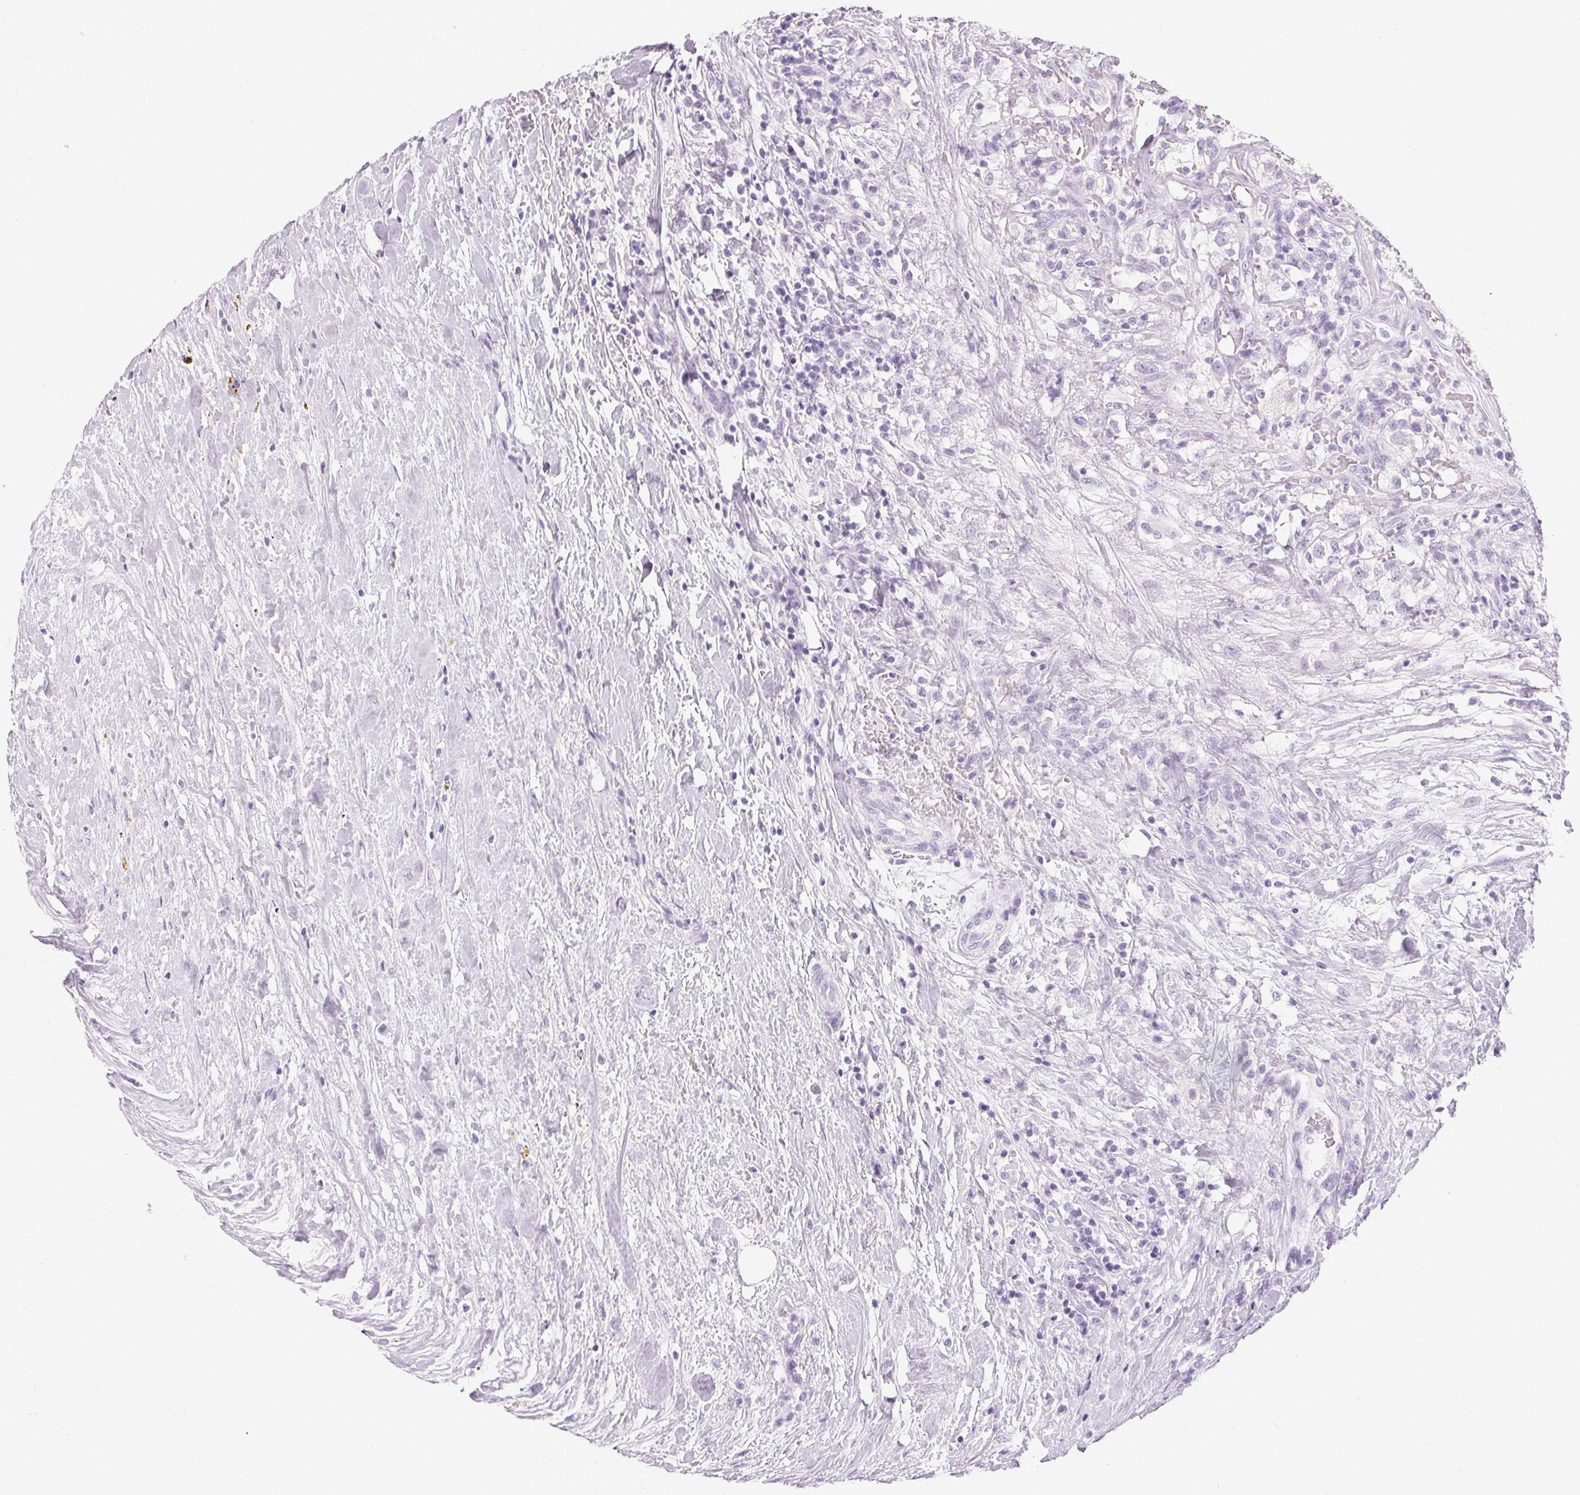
{"staining": {"intensity": "negative", "quantity": "none", "location": "none"}, "tissue": "renal cancer", "cell_type": "Tumor cells", "image_type": "cancer", "snomed": [{"axis": "morphology", "description": "Adenocarcinoma, NOS"}, {"axis": "topography", "description": "Kidney"}], "caption": "Immunohistochemistry (IHC) photomicrograph of neoplastic tissue: renal adenocarcinoma stained with DAB (3,3'-diaminobenzidine) demonstrates no significant protein expression in tumor cells.", "gene": "IGFBP1", "patient": {"sex": "male", "age": 59}}